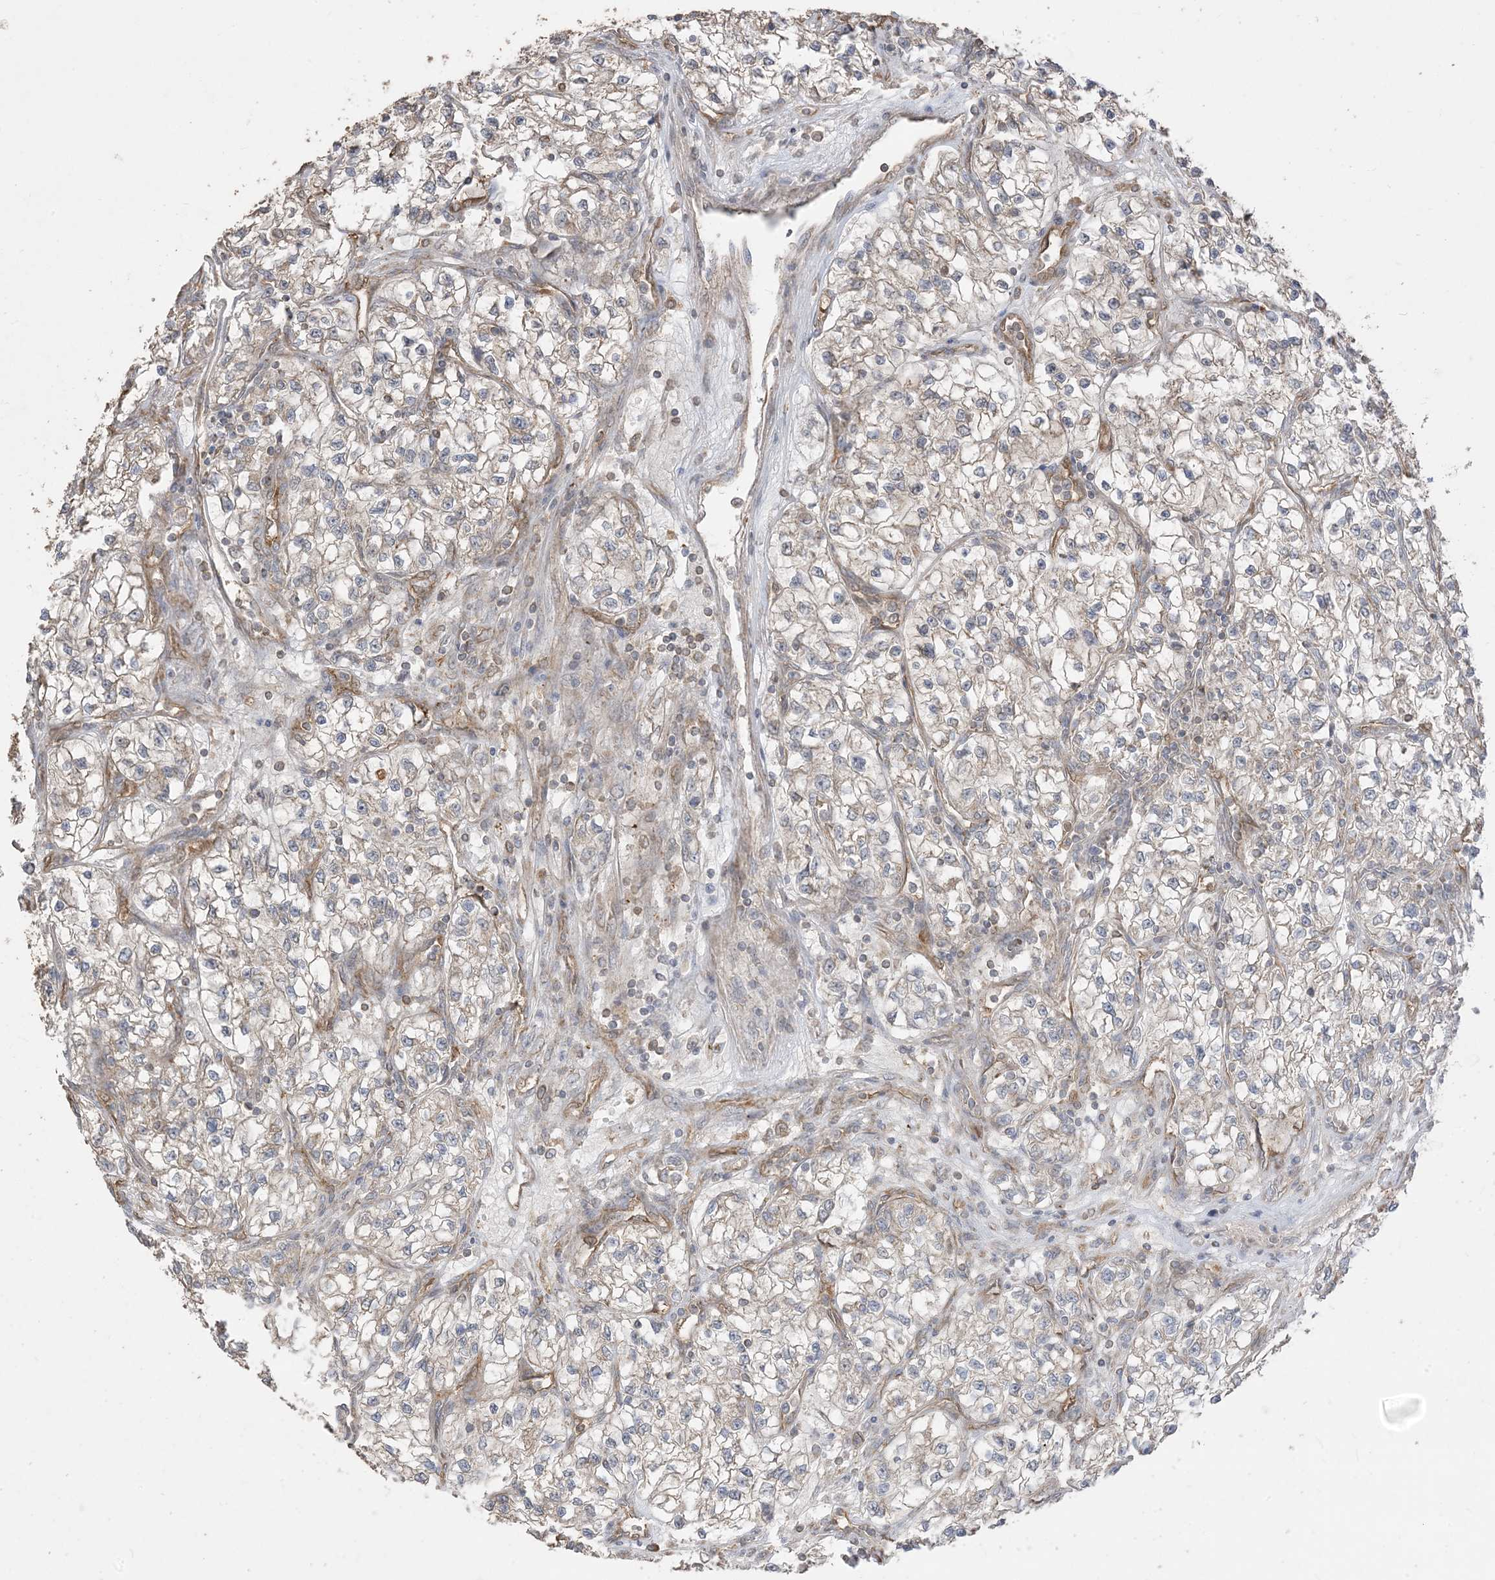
{"staining": {"intensity": "weak", "quantity": ">75%", "location": "cytoplasmic/membranous"}, "tissue": "renal cancer", "cell_type": "Tumor cells", "image_type": "cancer", "snomed": [{"axis": "morphology", "description": "Adenocarcinoma, NOS"}, {"axis": "topography", "description": "Kidney"}], "caption": "DAB immunohistochemical staining of adenocarcinoma (renal) shows weak cytoplasmic/membranous protein staining in about >75% of tumor cells.", "gene": "SIRT3", "patient": {"sex": "female", "age": 57}}